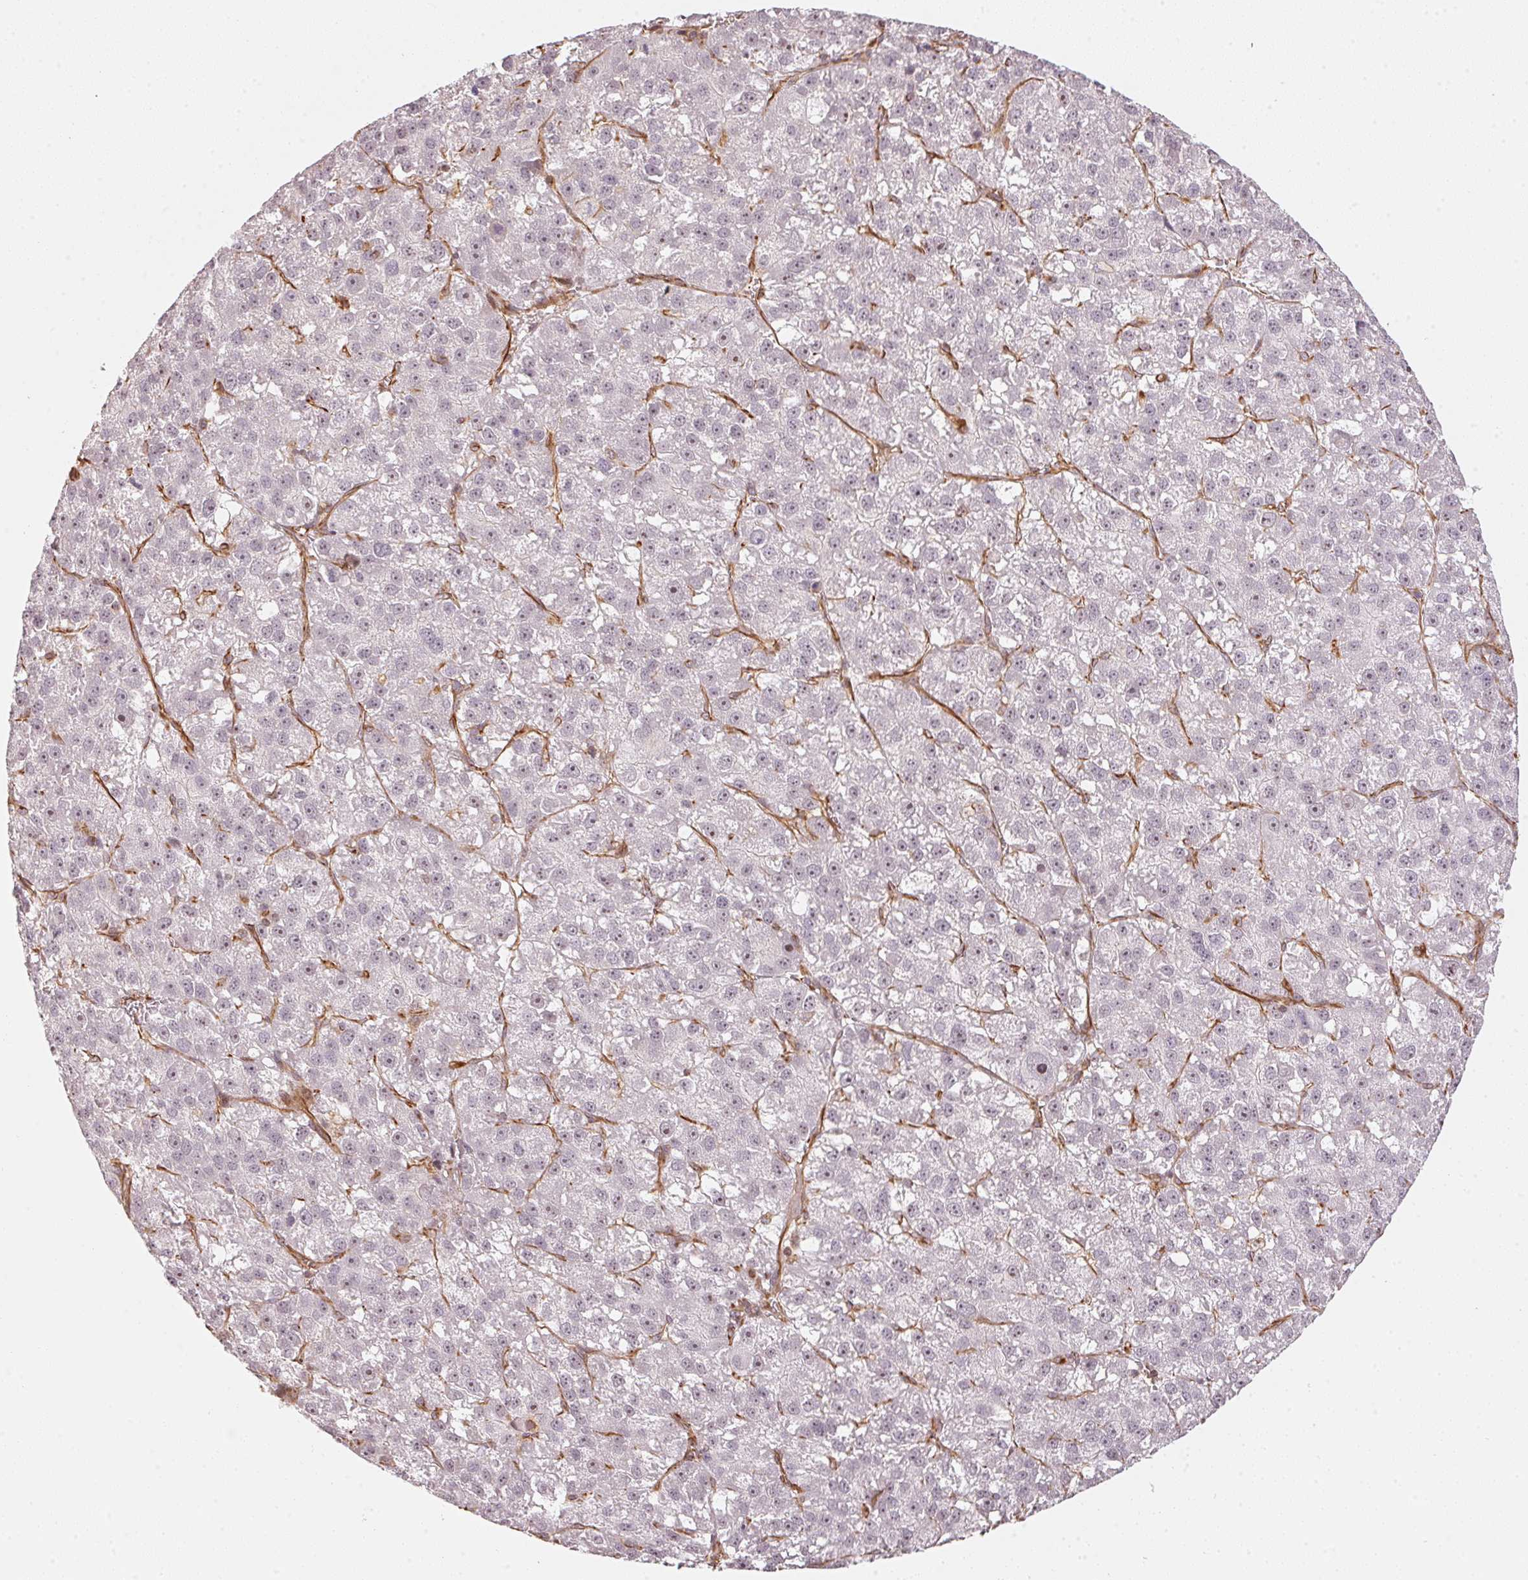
{"staining": {"intensity": "negative", "quantity": "none", "location": "none"}, "tissue": "liver cancer", "cell_type": "Tumor cells", "image_type": "cancer", "snomed": [{"axis": "morphology", "description": "Carcinoma, Hepatocellular, NOS"}, {"axis": "topography", "description": "Liver"}], "caption": "Photomicrograph shows no protein staining in tumor cells of liver hepatocellular carcinoma tissue.", "gene": "FOXR2", "patient": {"sex": "female", "age": 70}}